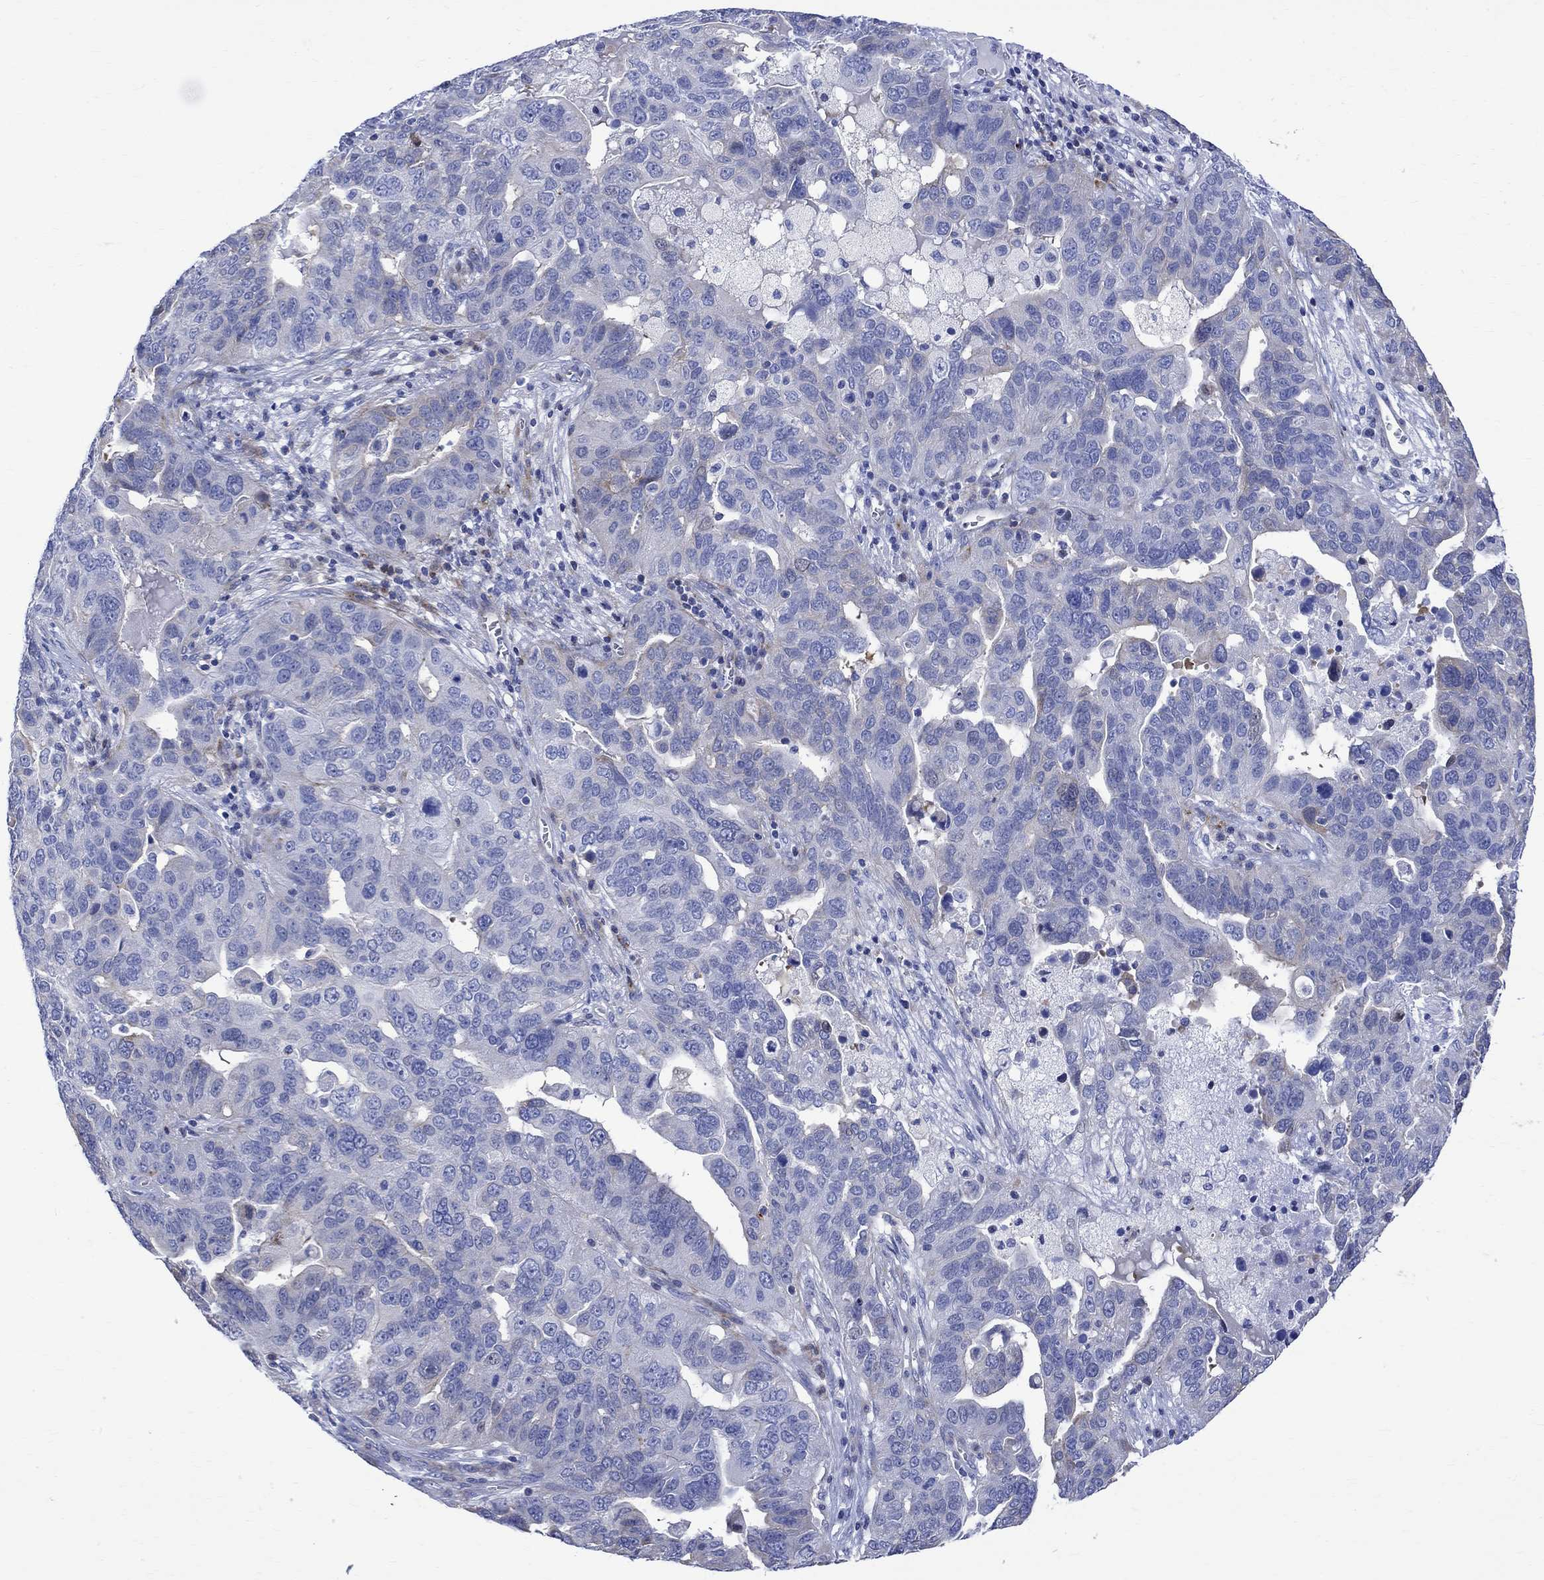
{"staining": {"intensity": "negative", "quantity": "none", "location": "none"}, "tissue": "ovarian cancer", "cell_type": "Tumor cells", "image_type": "cancer", "snomed": [{"axis": "morphology", "description": "Carcinoma, endometroid"}, {"axis": "topography", "description": "Soft tissue"}, {"axis": "topography", "description": "Ovary"}], "caption": "Immunohistochemistry image of neoplastic tissue: endometroid carcinoma (ovarian) stained with DAB (3,3'-diaminobenzidine) shows no significant protein positivity in tumor cells.", "gene": "PARVB", "patient": {"sex": "female", "age": 52}}